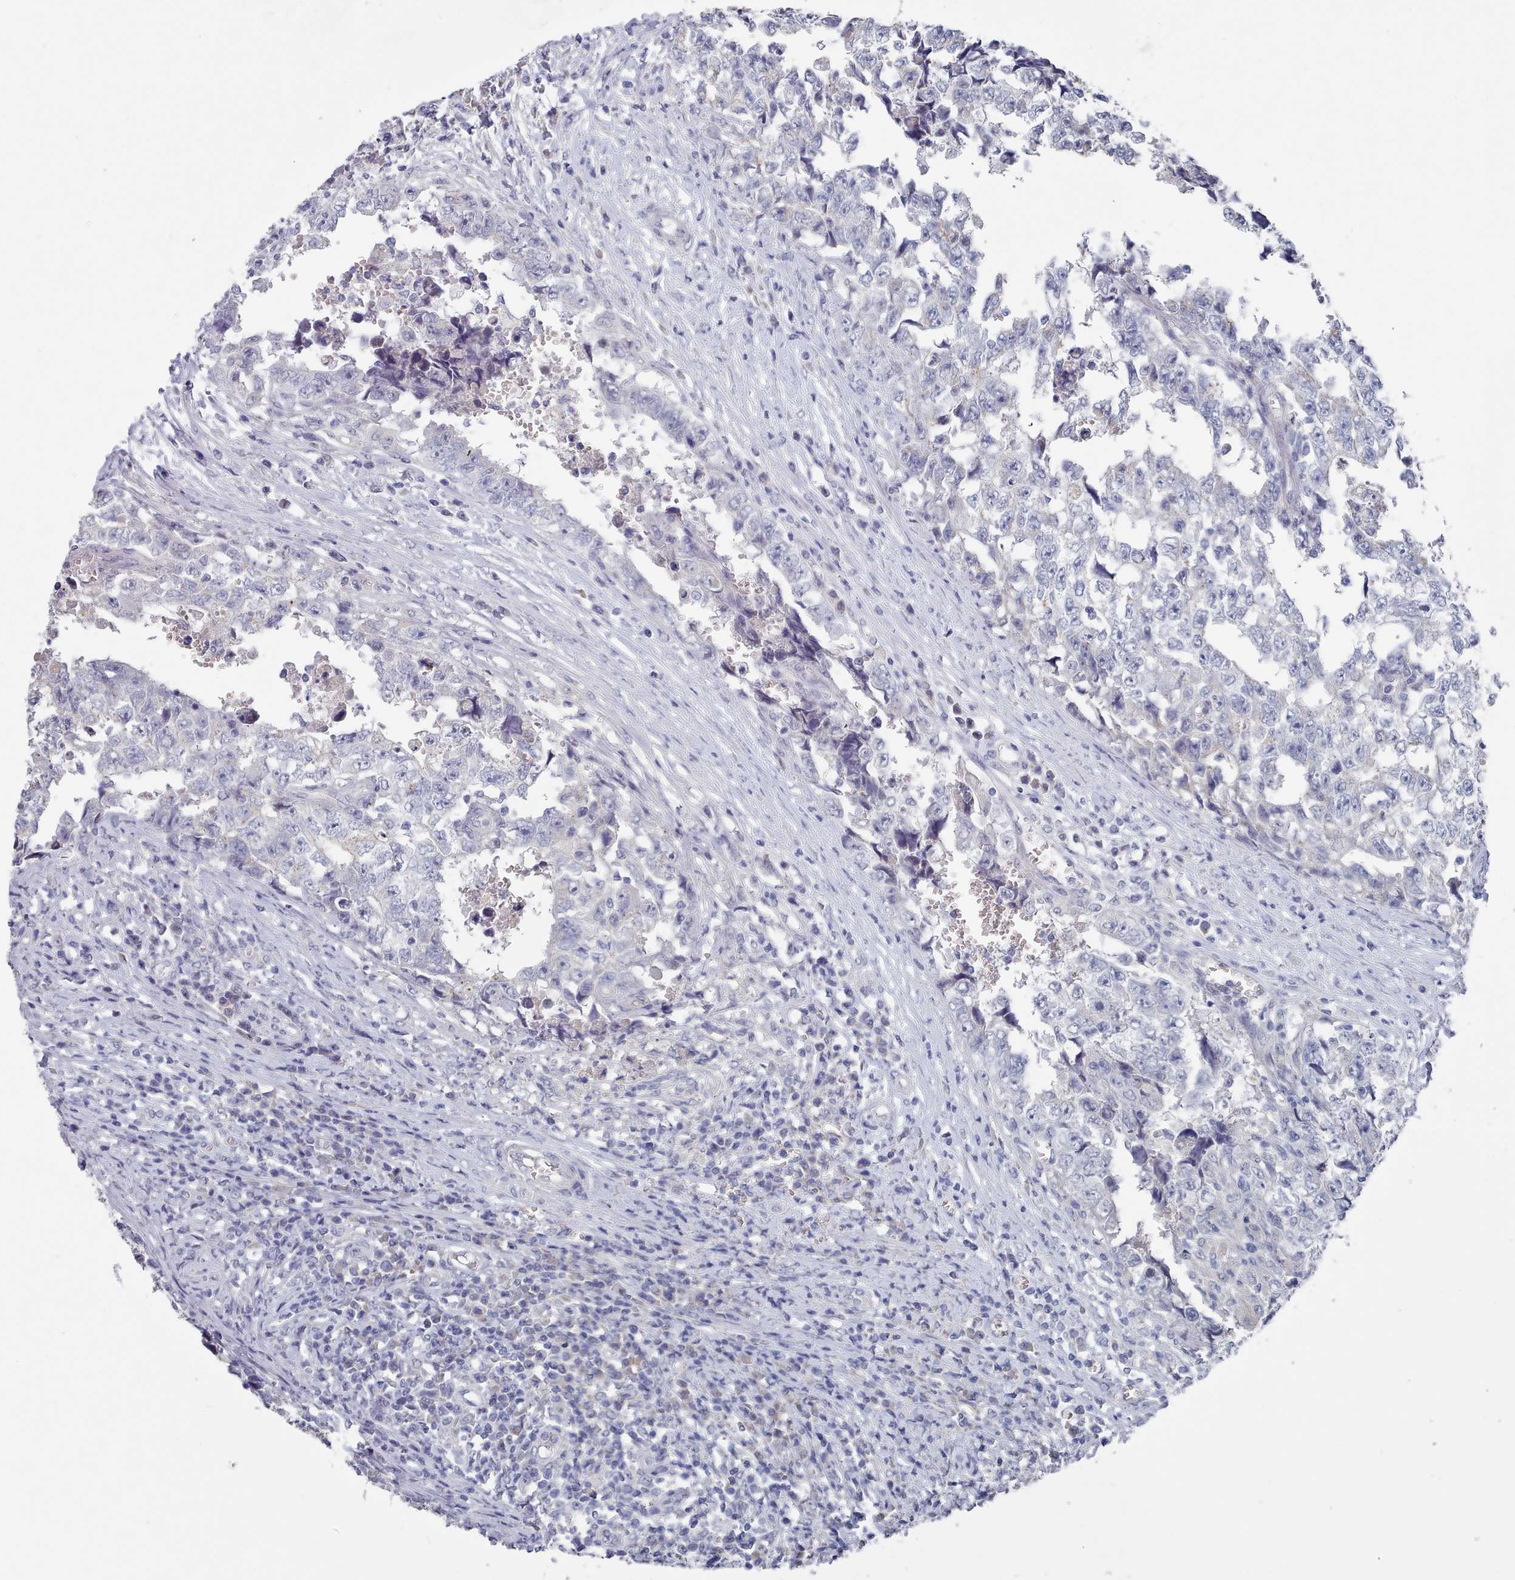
{"staining": {"intensity": "negative", "quantity": "none", "location": "none"}, "tissue": "testis cancer", "cell_type": "Tumor cells", "image_type": "cancer", "snomed": [{"axis": "morphology", "description": "Carcinoma, Embryonal, NOS"}, {"axis": "topography", "description": "Testis"}], "caption": "Immunohistochemistry histopathology image of human embryonal carcinoma (testis) stained for a protein (brown), which reveals no positivity in tumor cells.", "gene": "ACAD11", "patient": {"sex": "male", "age": 25}}